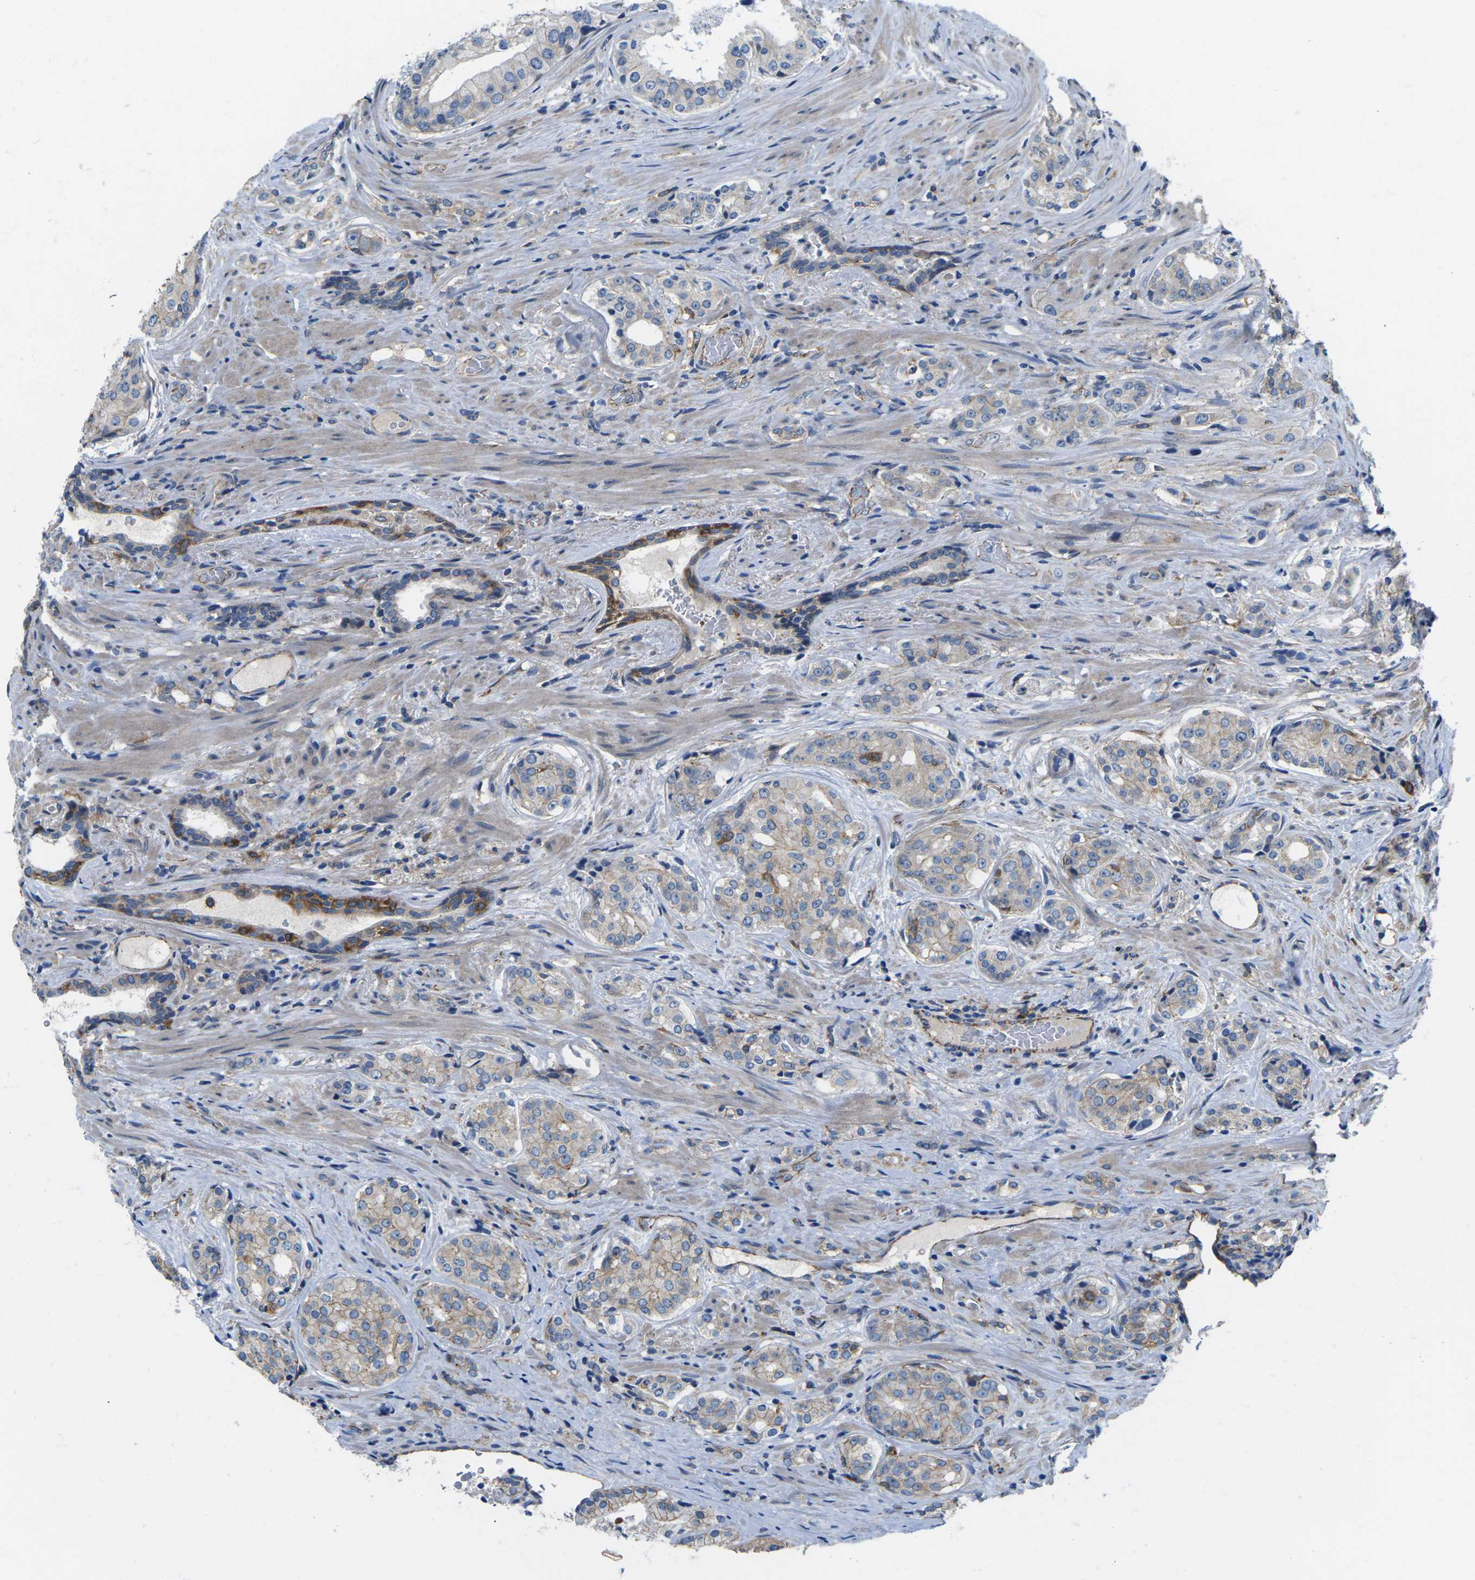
{"staining": {"intensity": "weak", "quantity": "<25%", "location": "cytoplasmic/membranous"}, "tissue": "prostate cancer", "cell_type": "Tumor cells", "image_type": "cancer", "snomed": [{"axis": "morphology", "description": "Adenocarcinoma, High grade"}, {"axis": "topography", "description": "Prostate"}], "caption": "Immunohistochemistry image of human prostate cancer (adenocarcinoma (high-grade)) stained for a protein (brown), which reveals no expression in tumor cells.", "gene": "CTNND1", "patient": {"sex": "male", "age": 71}}